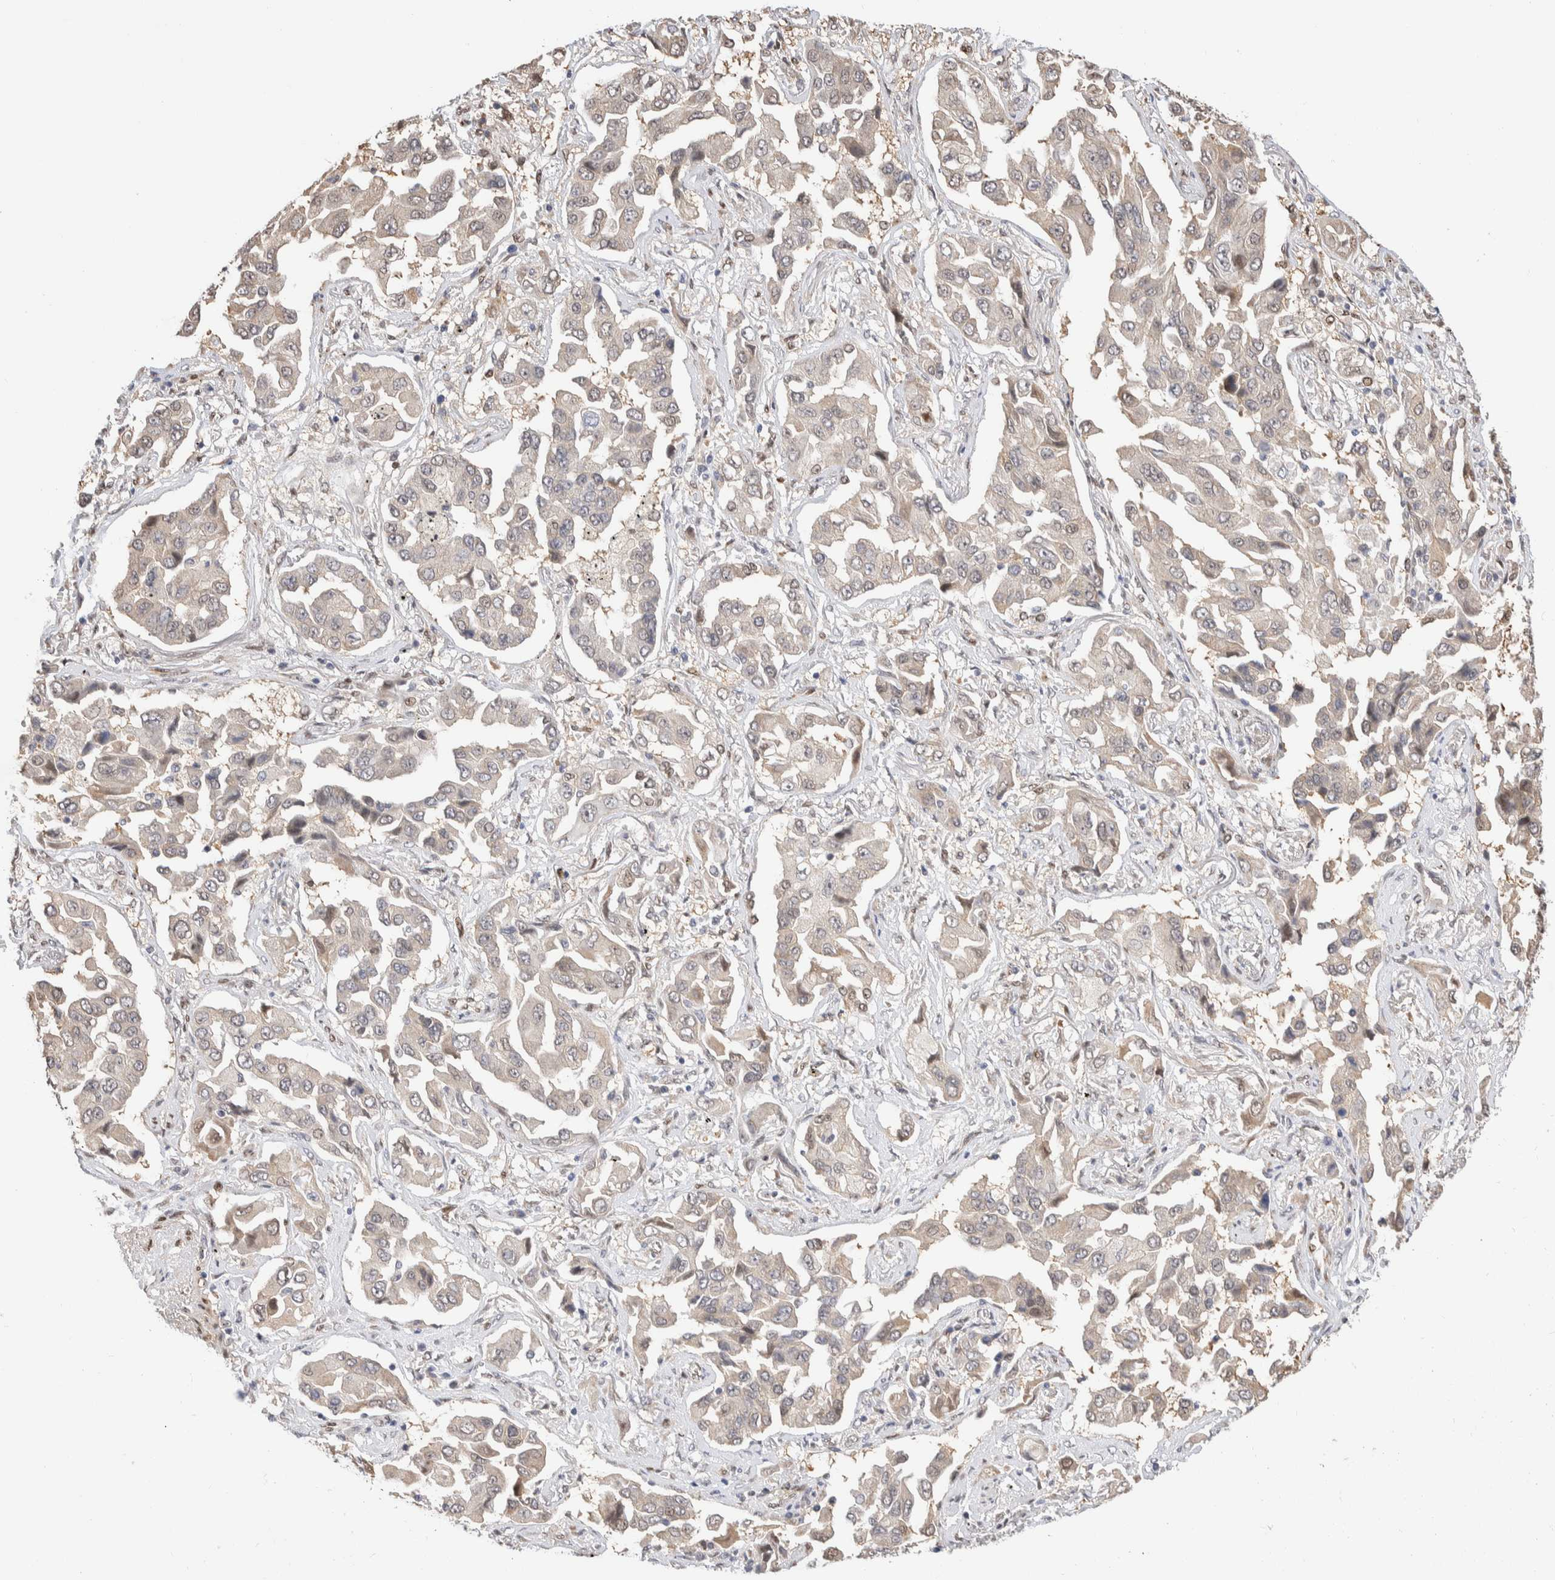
{"staining": {"intensity": "negative", "quantity": "none", "location": "none"}, "tissue": "lung cancer", "cell_type": "Tumor cells", "image_type": "cancer", "snomed": [{"axis": "morphology", "description": "Adenocarcinoma, NOS"}, {"axis": "topography", "description": "Lung"}], "caption": "Immunohistochemistry of human adenocarcinoma (lung) displays no staining in tumor cells.", "gene": "NSMAF", "patient": {"sex": "female", "age": 65}}